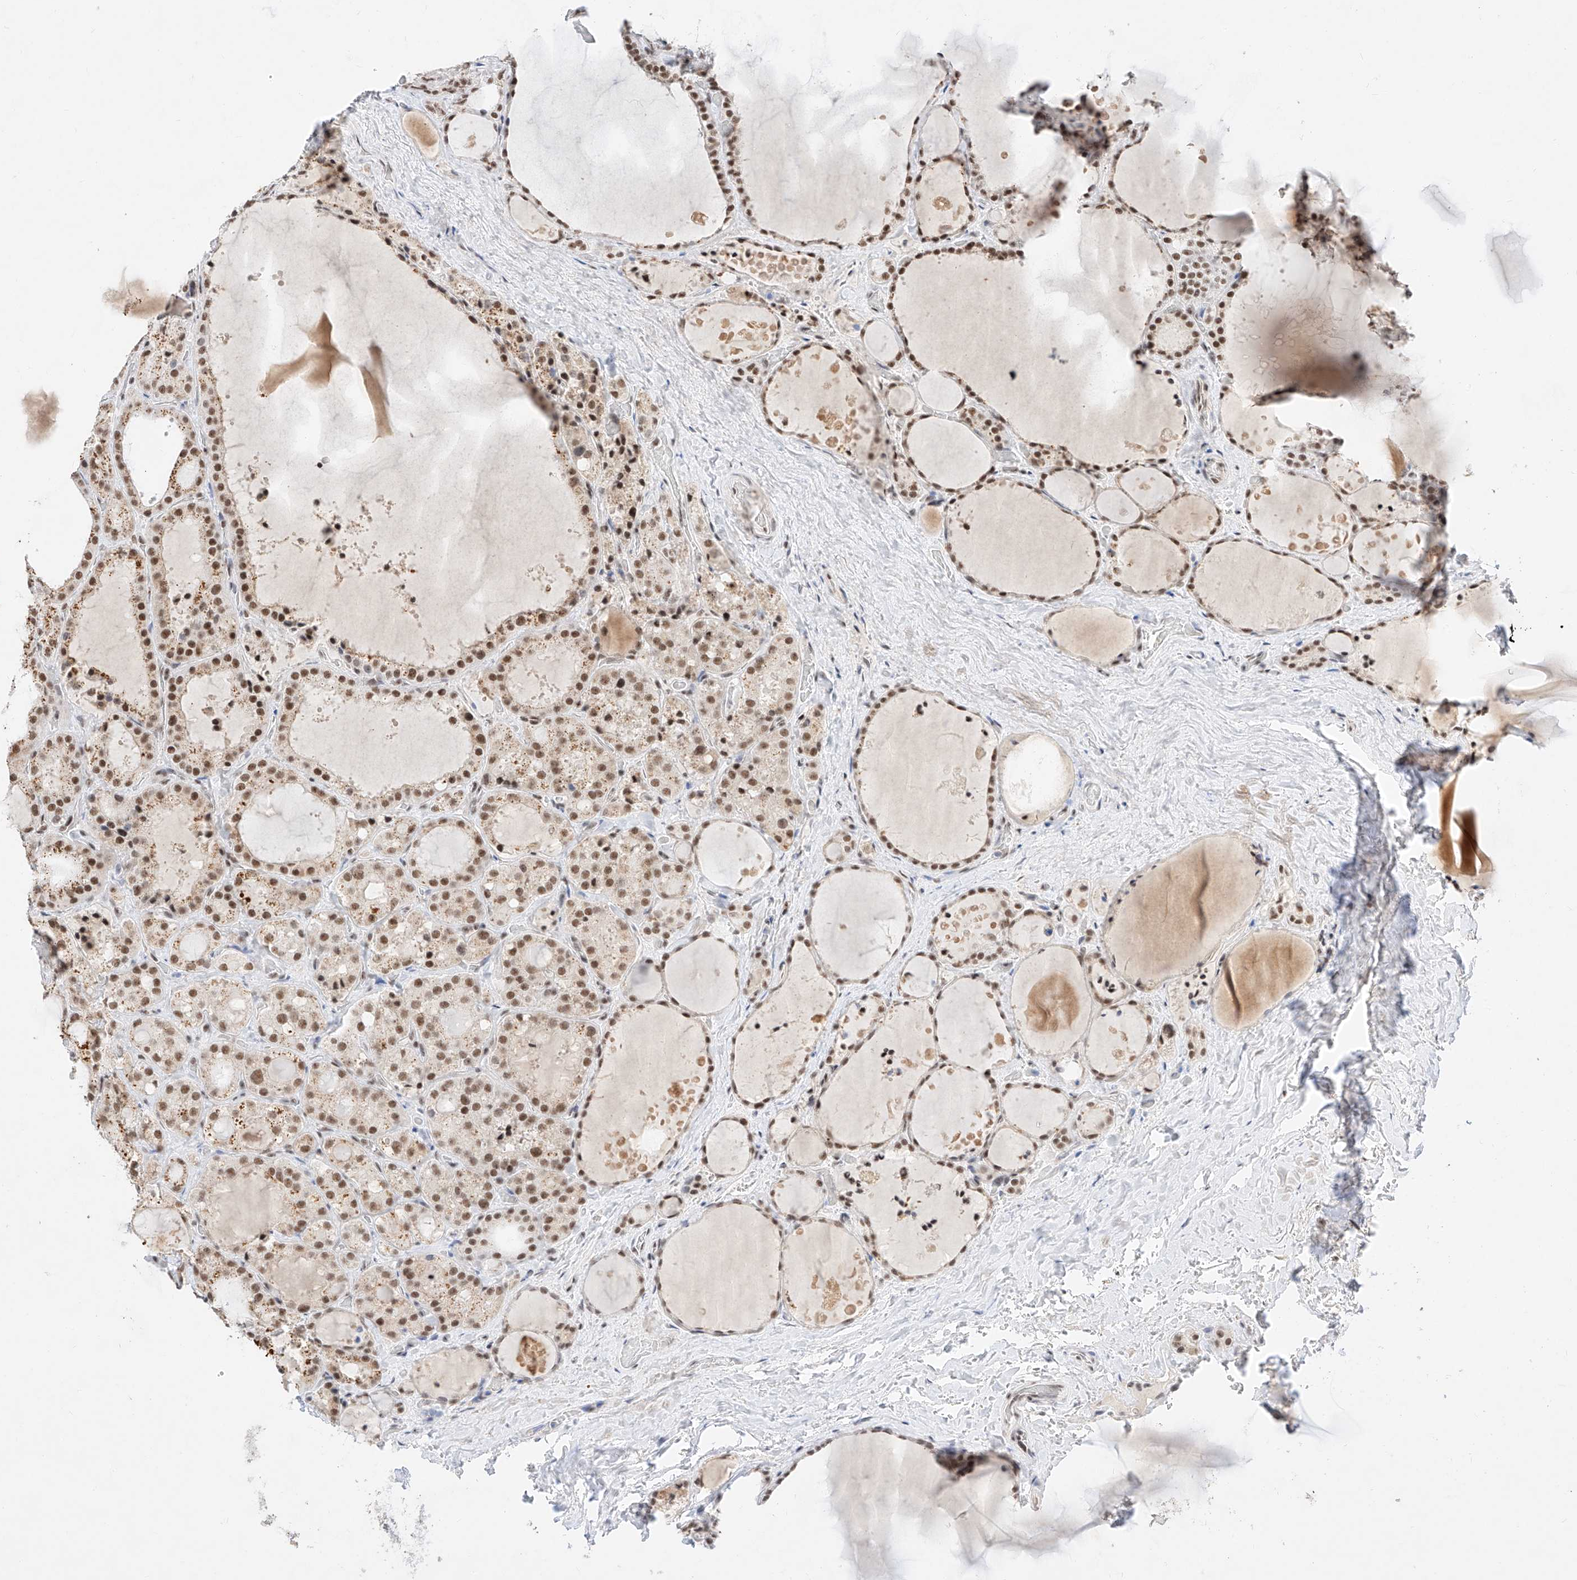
{"staining": {"intensity": "moderate", "quantity": ">75%", "location": "nuclear"}, "tissue": "thyroid cancer", "cell_type": "Tumor cells", "image_type": "cancer", "snomed": [{"axis": "morphology", "description": "Papillary adenocarcinoma, NOS"}, {"axis": "topography", "description": "Thyroid gland"}], "caption": "Immunohistochemistry of human thyroid cancer (papillary adenocarcinoma) reveals medium levels of moderate nuclear expression in about >75% of tumor cells.", "gene": "NRF1", "patient": {"sex": "male", "age": 77}}